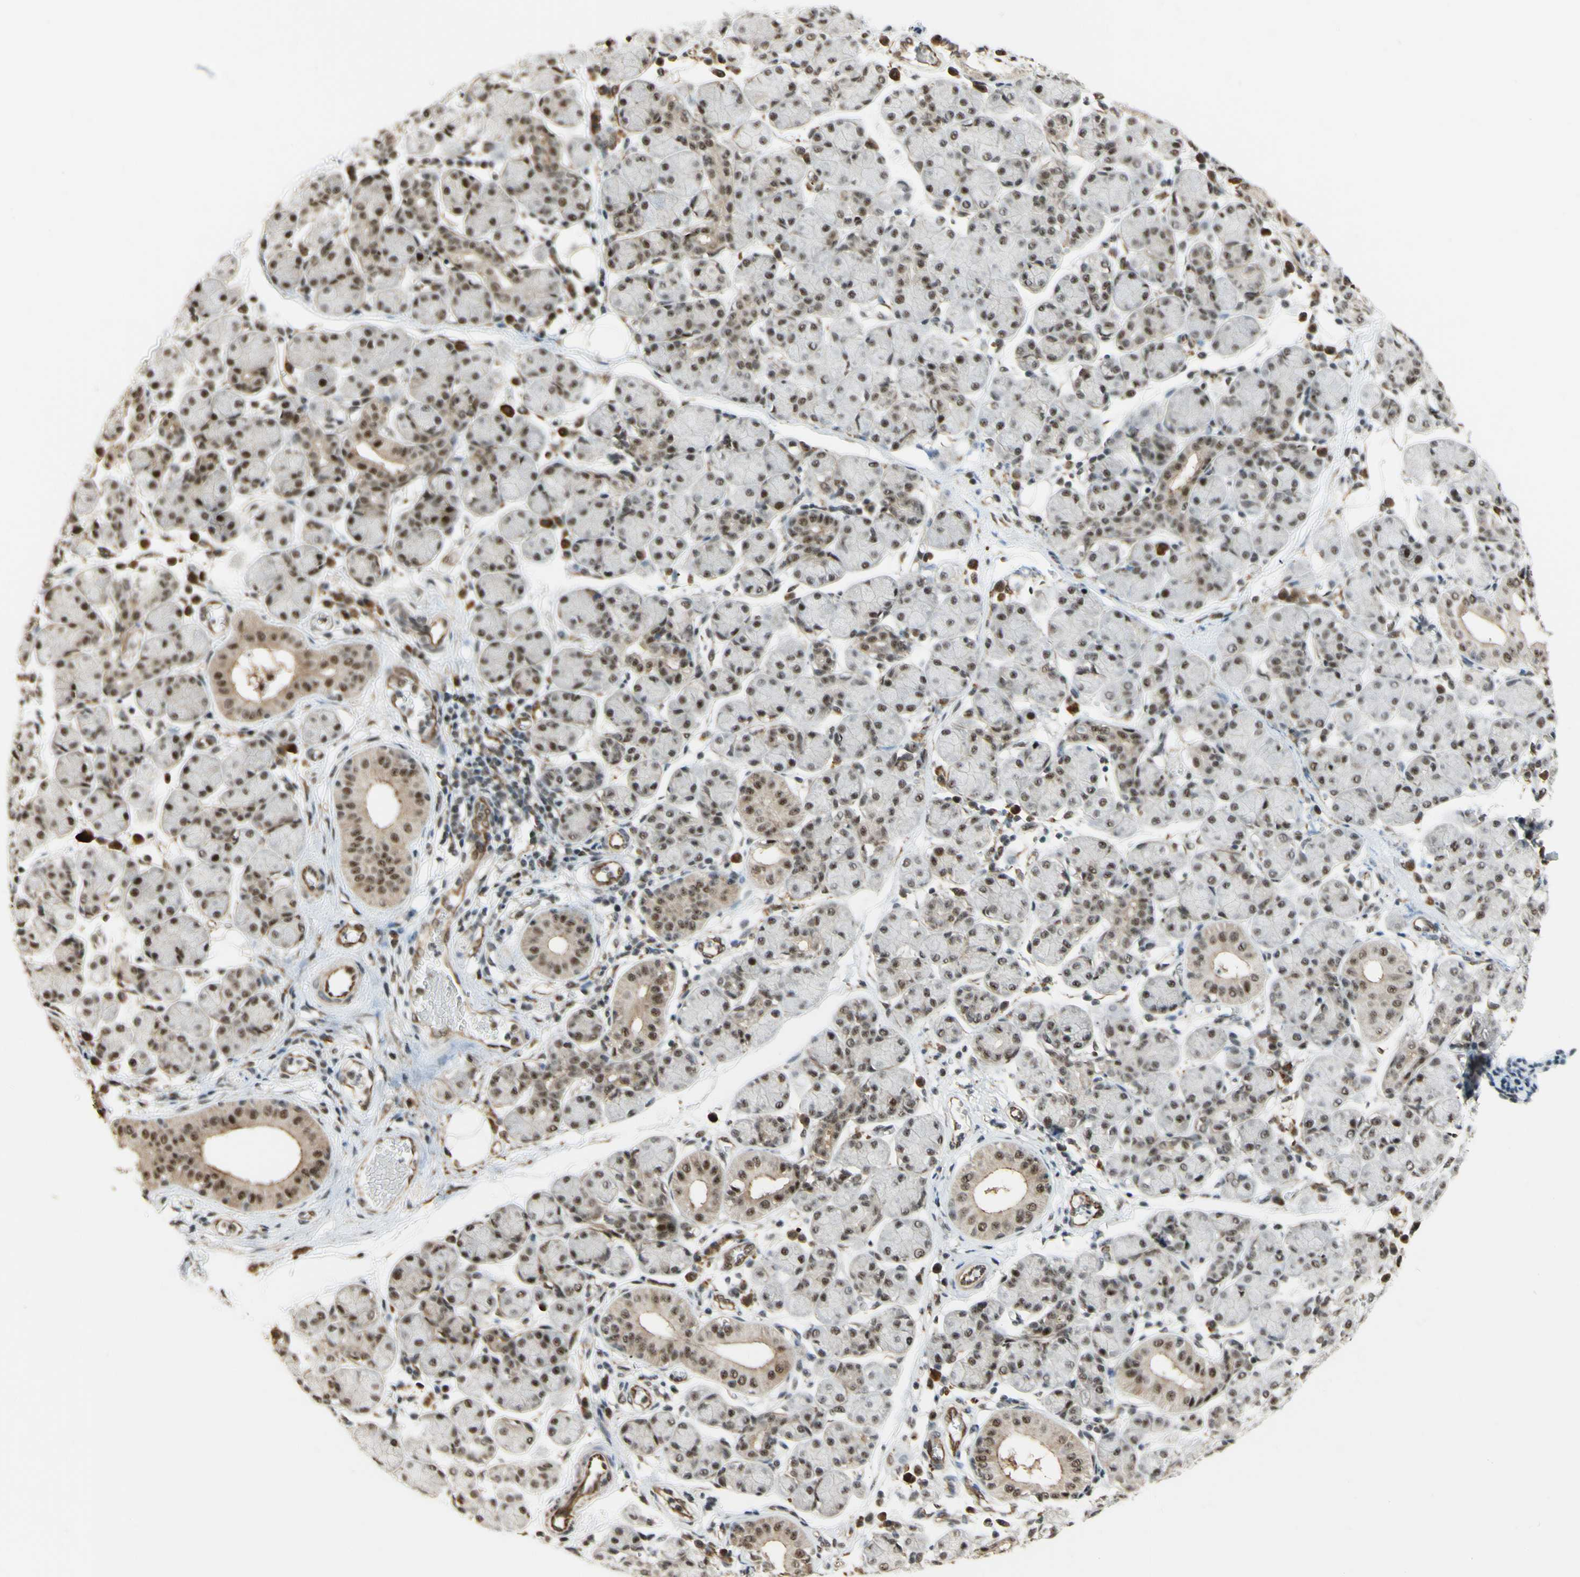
{"staining": {"intensity": "moderate", "quantity": ">75%", "location": "nuclear"}, "tissue": "salivary gland", "cell_type": "Glandular cells", "image_type": "normal", "snomed": [{"axis": "morphology", "description": "Normal tissue, NOS"}, {"axis": "morphology", "description": "Inflammation, NOS"}, {"axis": "topography", "description": "Lymph node"}, {"axis": "topography", "description": "Salivary gland"}], "caption": "Glandular cells reveal medium levels of moderate nuclear staining in about >75% of cells in normal salivary gland. The staining was performed using DAB, with brown indicating positive protein expression. Nuclei are stained blue with hematoxylin.", "gene": "SAP18", "patient": {"sex": "male", "age": 3}}